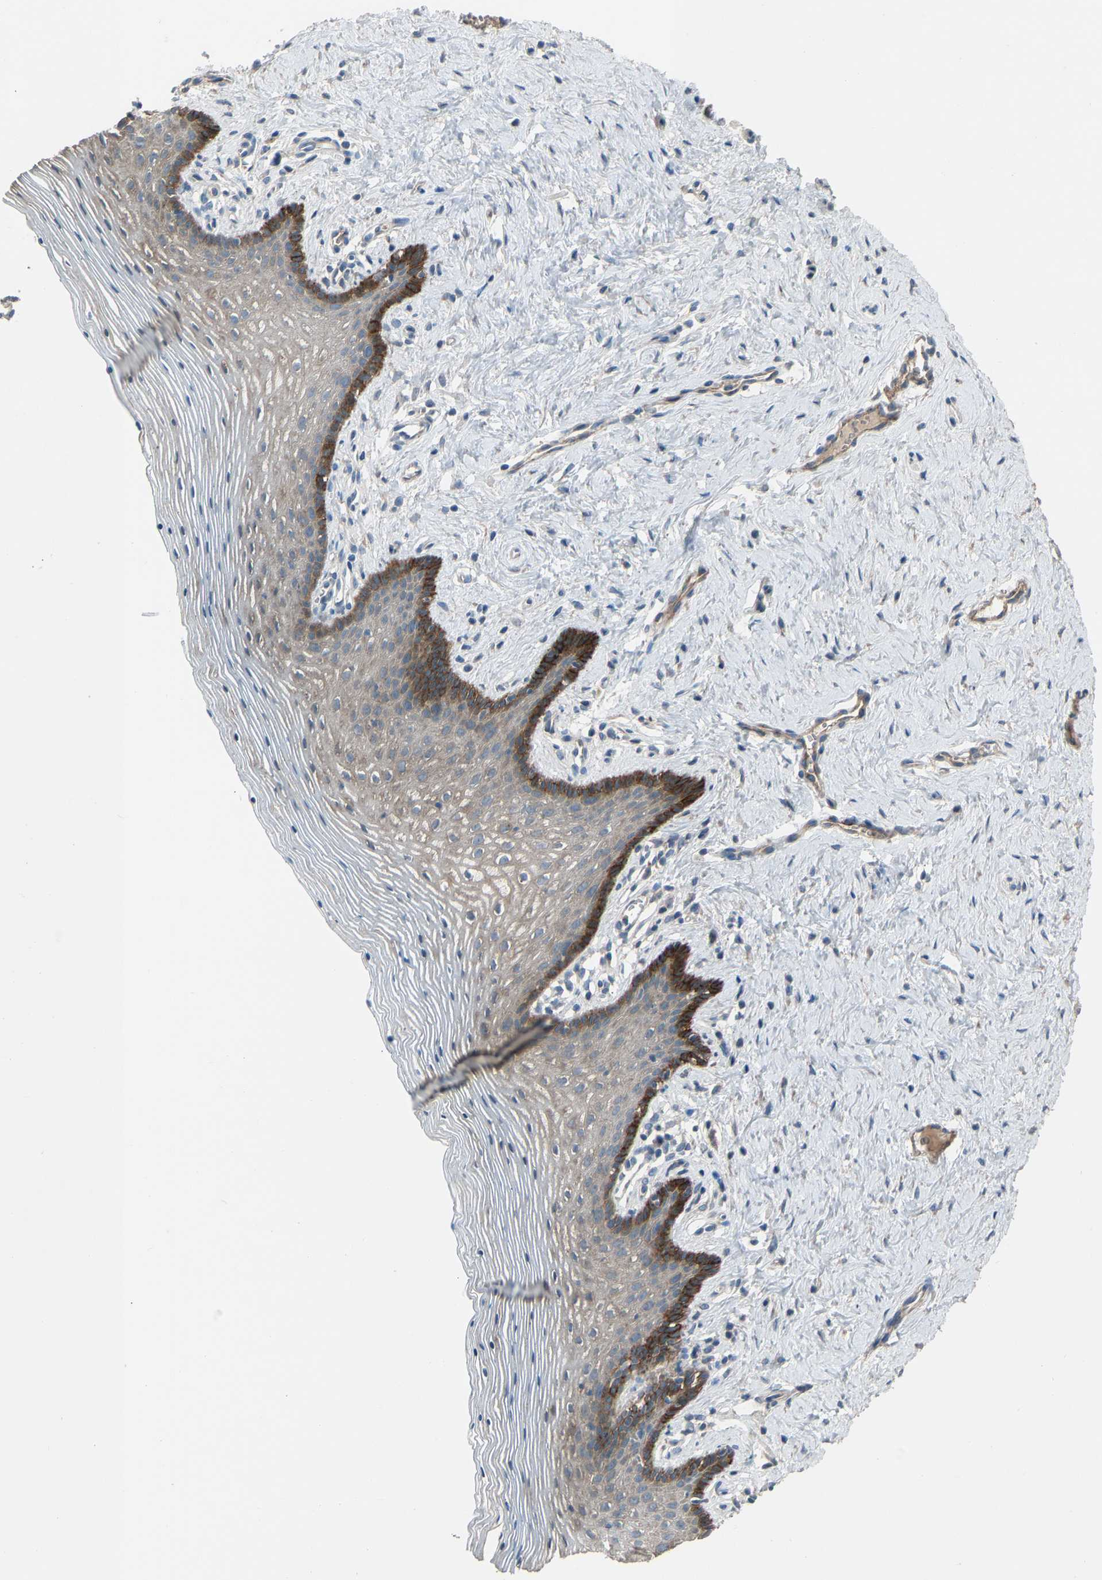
{"staining": {"intensity": "strong", "quantity": "<25%", "location": "cytoplasmic/membranous"}, "tissue": "vagina", "cell_type": "Squamous epithelial cells", "image_type": "normal", "snomed": [{"axis": "morphology", "description": "Normal tissue, NOS"}, {"axis": "topography", "description": "Vagina"}], "caption": "Unremarkable vagina was stained to show a protein in brown. There is medium levels of strong cytoplasmic/membranous expression in approximately <25% of squamous epithelial cells. The staining was performed using DAB (3,3'-diaminobenzidine), with brown indicating positive protein expression. Nuclei are stained blue with hematoxylin.", "gene": "TGFBR3", "patient": {"sex": "female", "age": 32}}